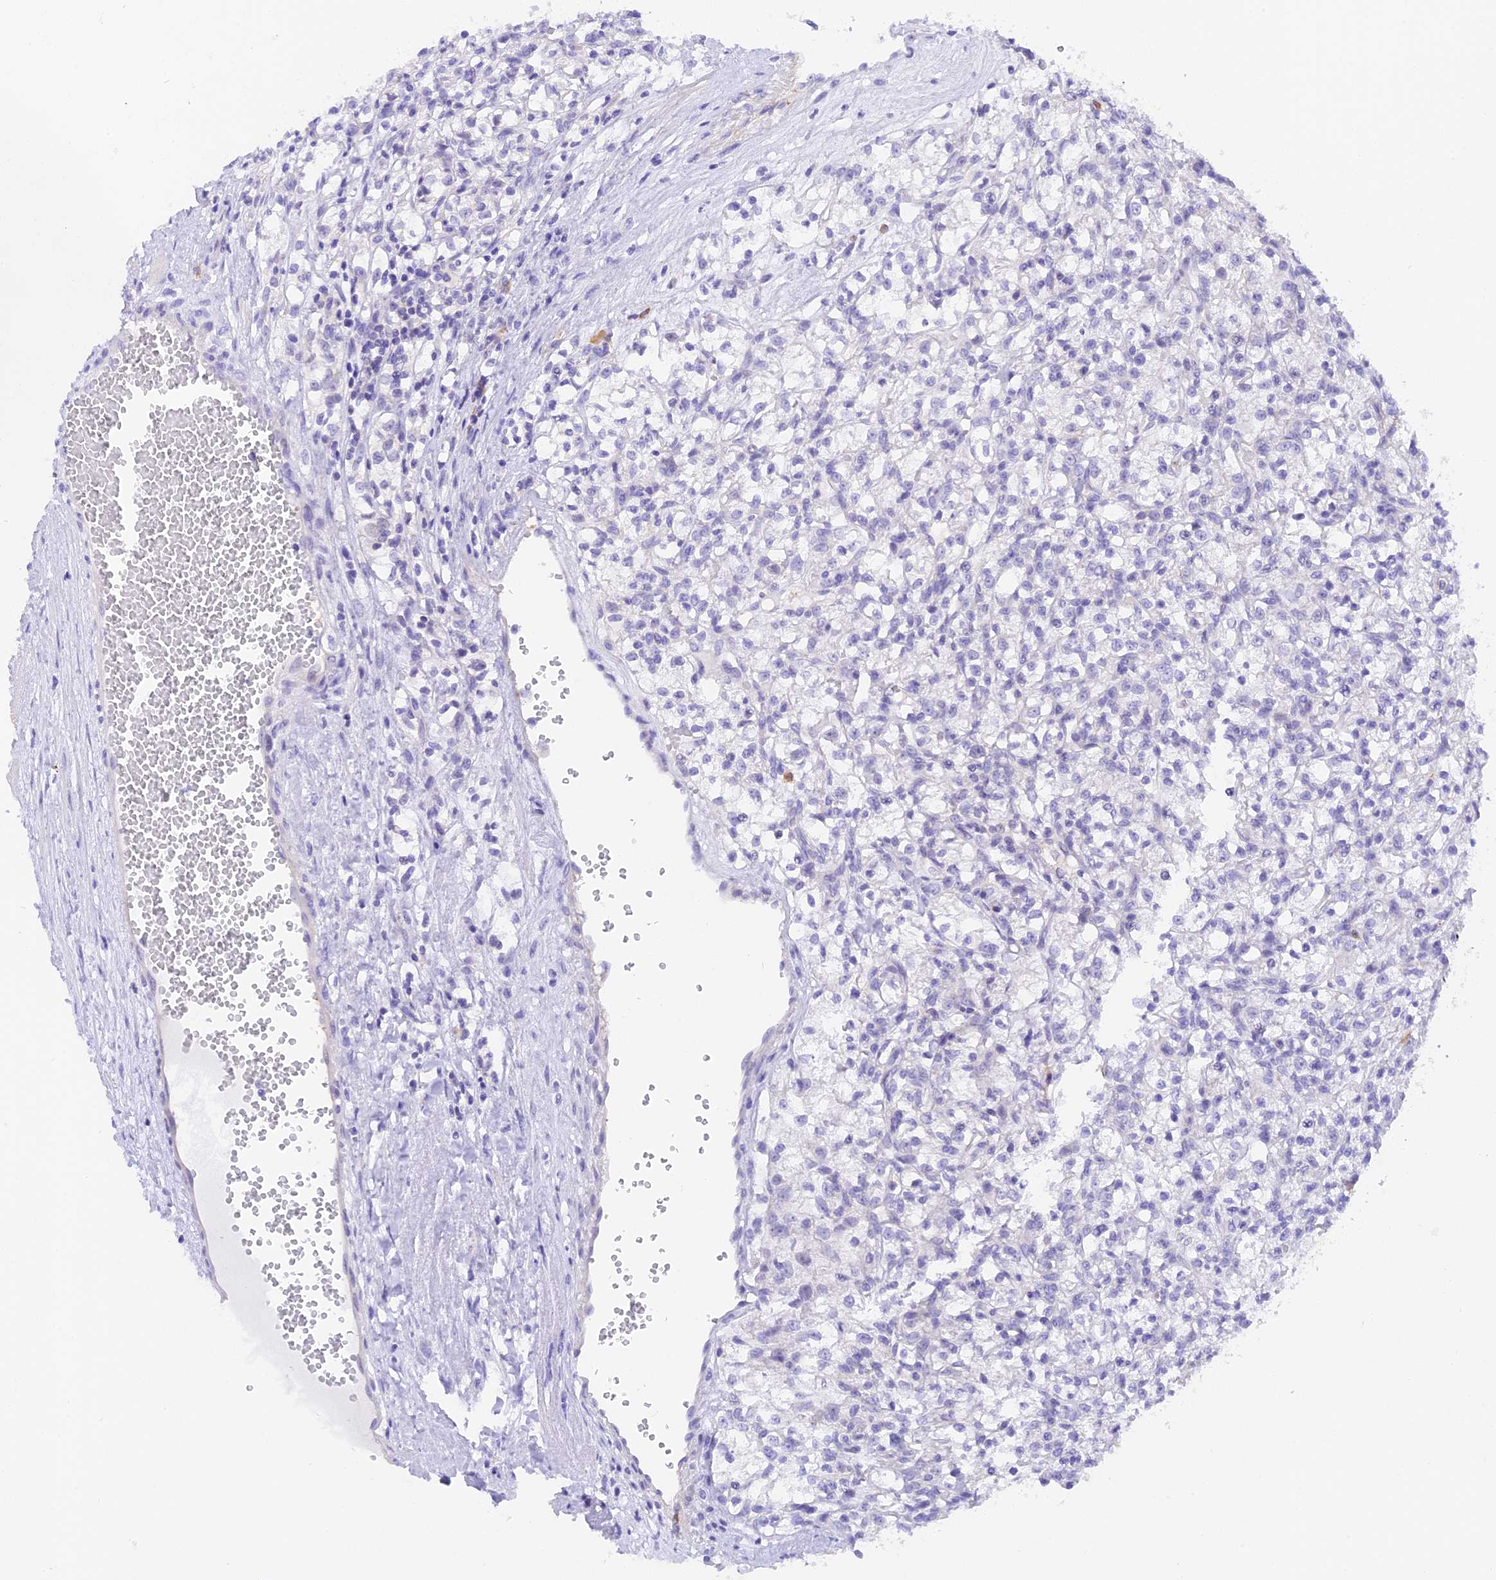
{"staining": {"intensity": "negative", "quantity": "none", "location": "none"}, "tissue": "renal cancer", "cell_type": "Tumor cells", "image_type": "cancer", "snomed": [{"axis": "morphology", "description": "Adenocarcinoma, NOS"}, {"axis": "topography", "description": "Kidney"}], "caption": "An image of adenocarcinoma (renal) stained for a protein demonstrates no brown staining in tumor cells. (DAB (3,3'-diaminobenzidine) immunohistochemistry (IHC), high magnification).", "gene": "COL6A5", "patient": {"sex": "female", "age": 59}}